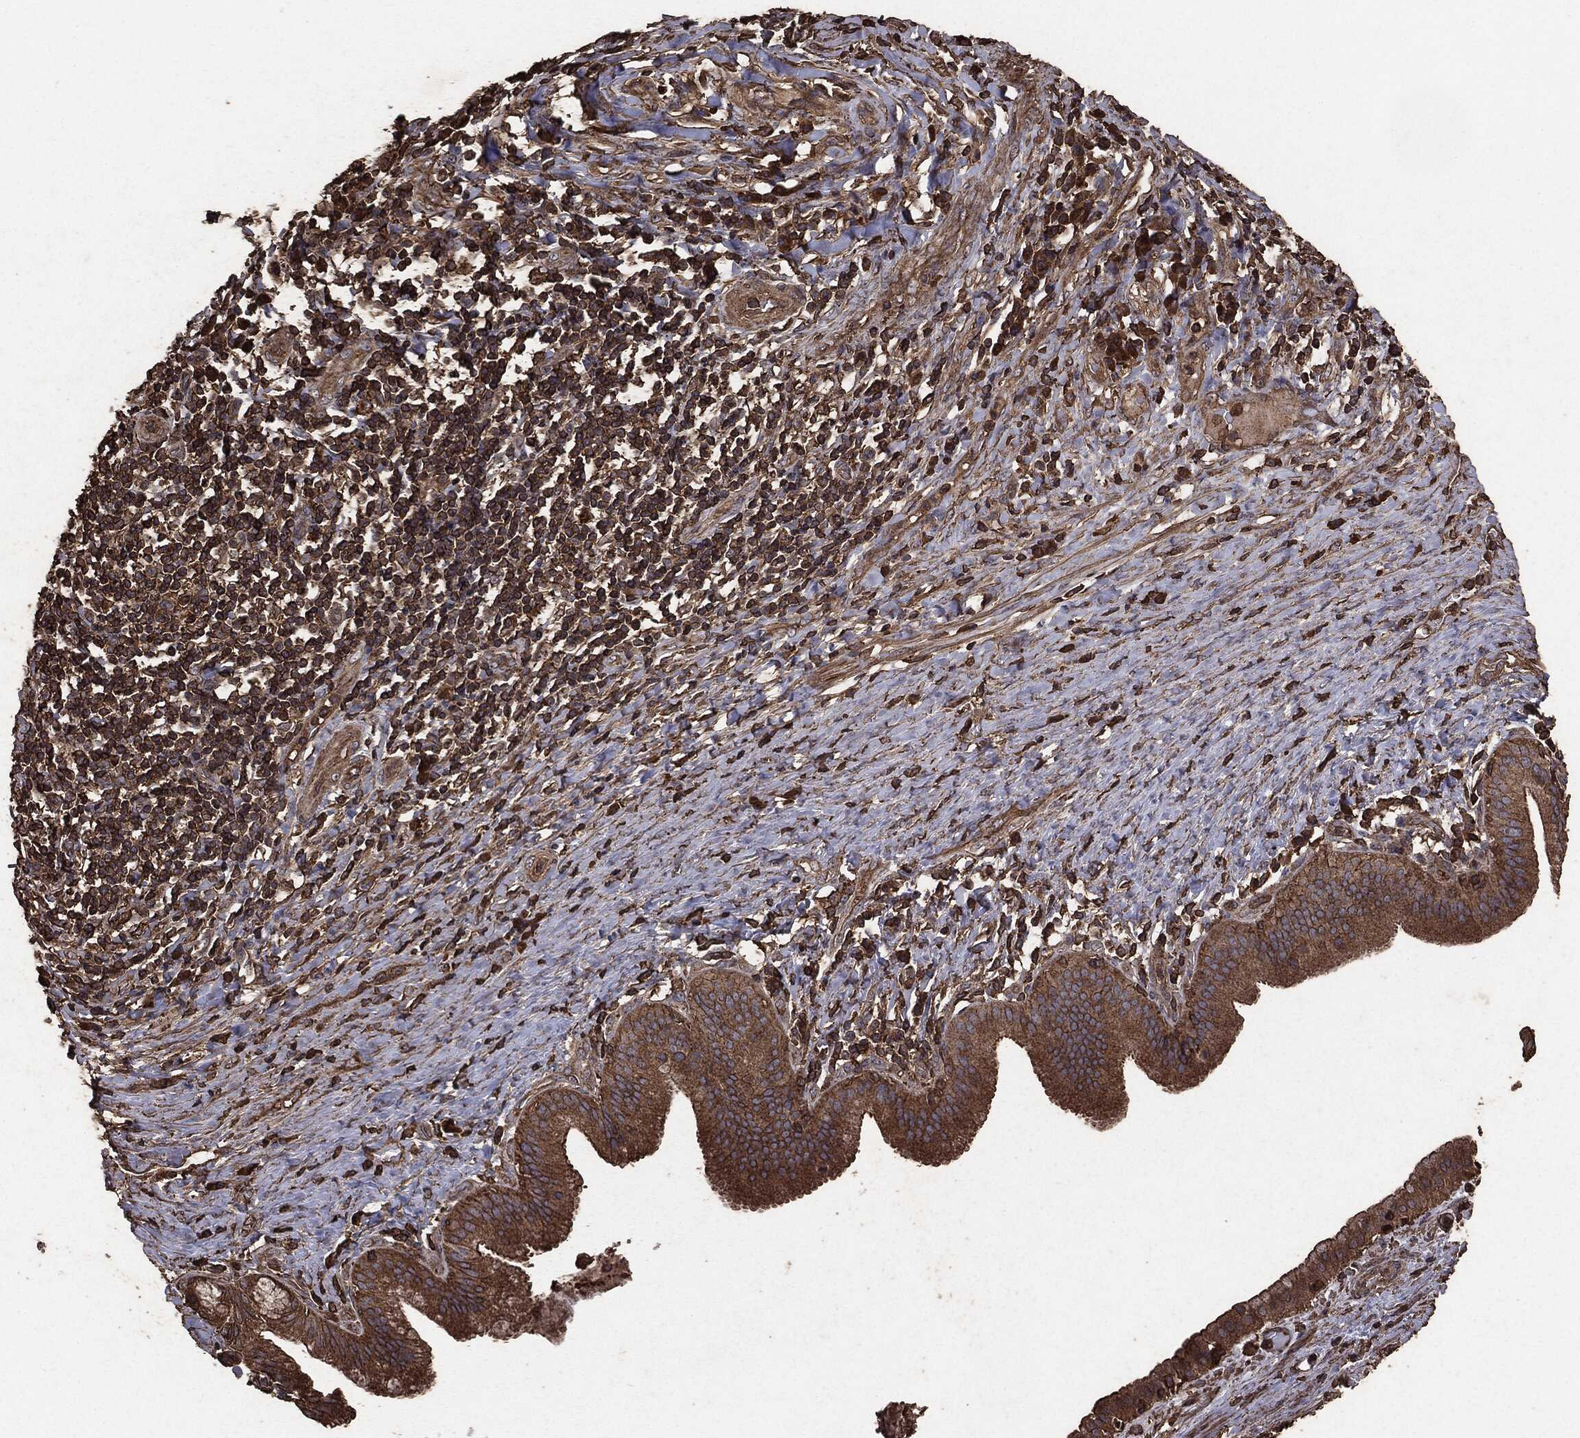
{"staining": {"intensity": "moderate", "quantity": ">75%", "location": "cytoplasmic/membranous"}, "tissue": "liver cancer", "cell_type": "Tumor cells", "image_type": "cancer", "snomed": [{"axis": "morphology", "description": "Cholangiocarcinoma"}, {"axis": "topography", "description": "Liver"}], "caption": "This is an image of immunohistochemistry staining of liver cancer, which shows moderate staining in the cytoplasmic/membranous of tumor cells.", "gene": "MTOR", "patient": {"sex": "female", "age": 73}}